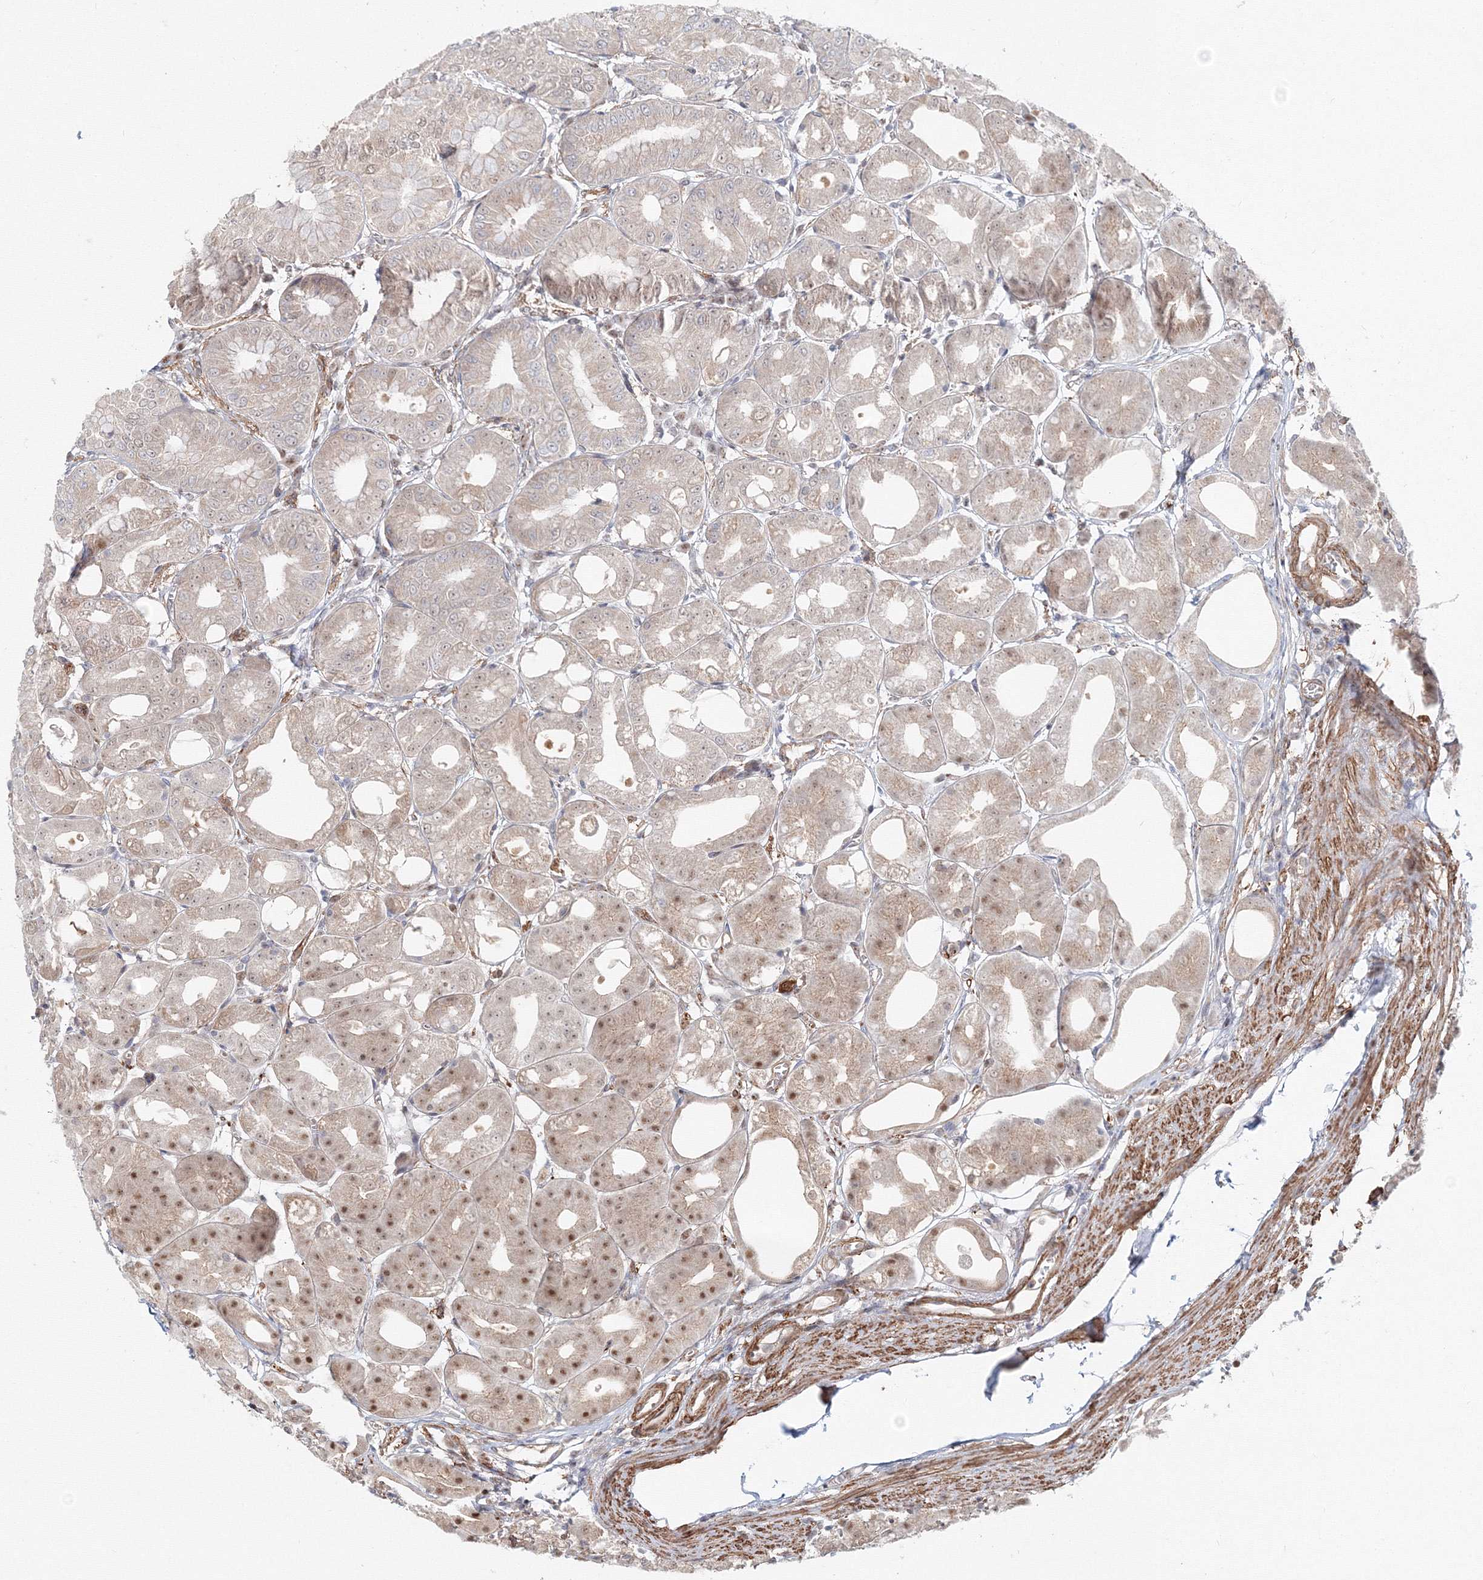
{"staining": {"intensity": "moderate", "quantity": "25%-75%", "location": "nuclear"}, "tissue": "stomach", "cell_type": "Glandular cells", "image_type": "normal", "snomed": [{"axis": "morphology", "description": "Normal tissue, NOS"}, {"axis": "topography", "description": "Stomach, lower"}], "caption": "IHC staining of benign stomach, which displays medium levels of moderate nuclear staining in about 25%-75% of glandular cells indicating moderate nuclear protein expression. The staining was performed using DAB (brown) for protein detection and nuclei were counterstained in hematoxylin (blue).", "gene": "ARHGAP21", "patient": {"sex": "male", "age": 71}}